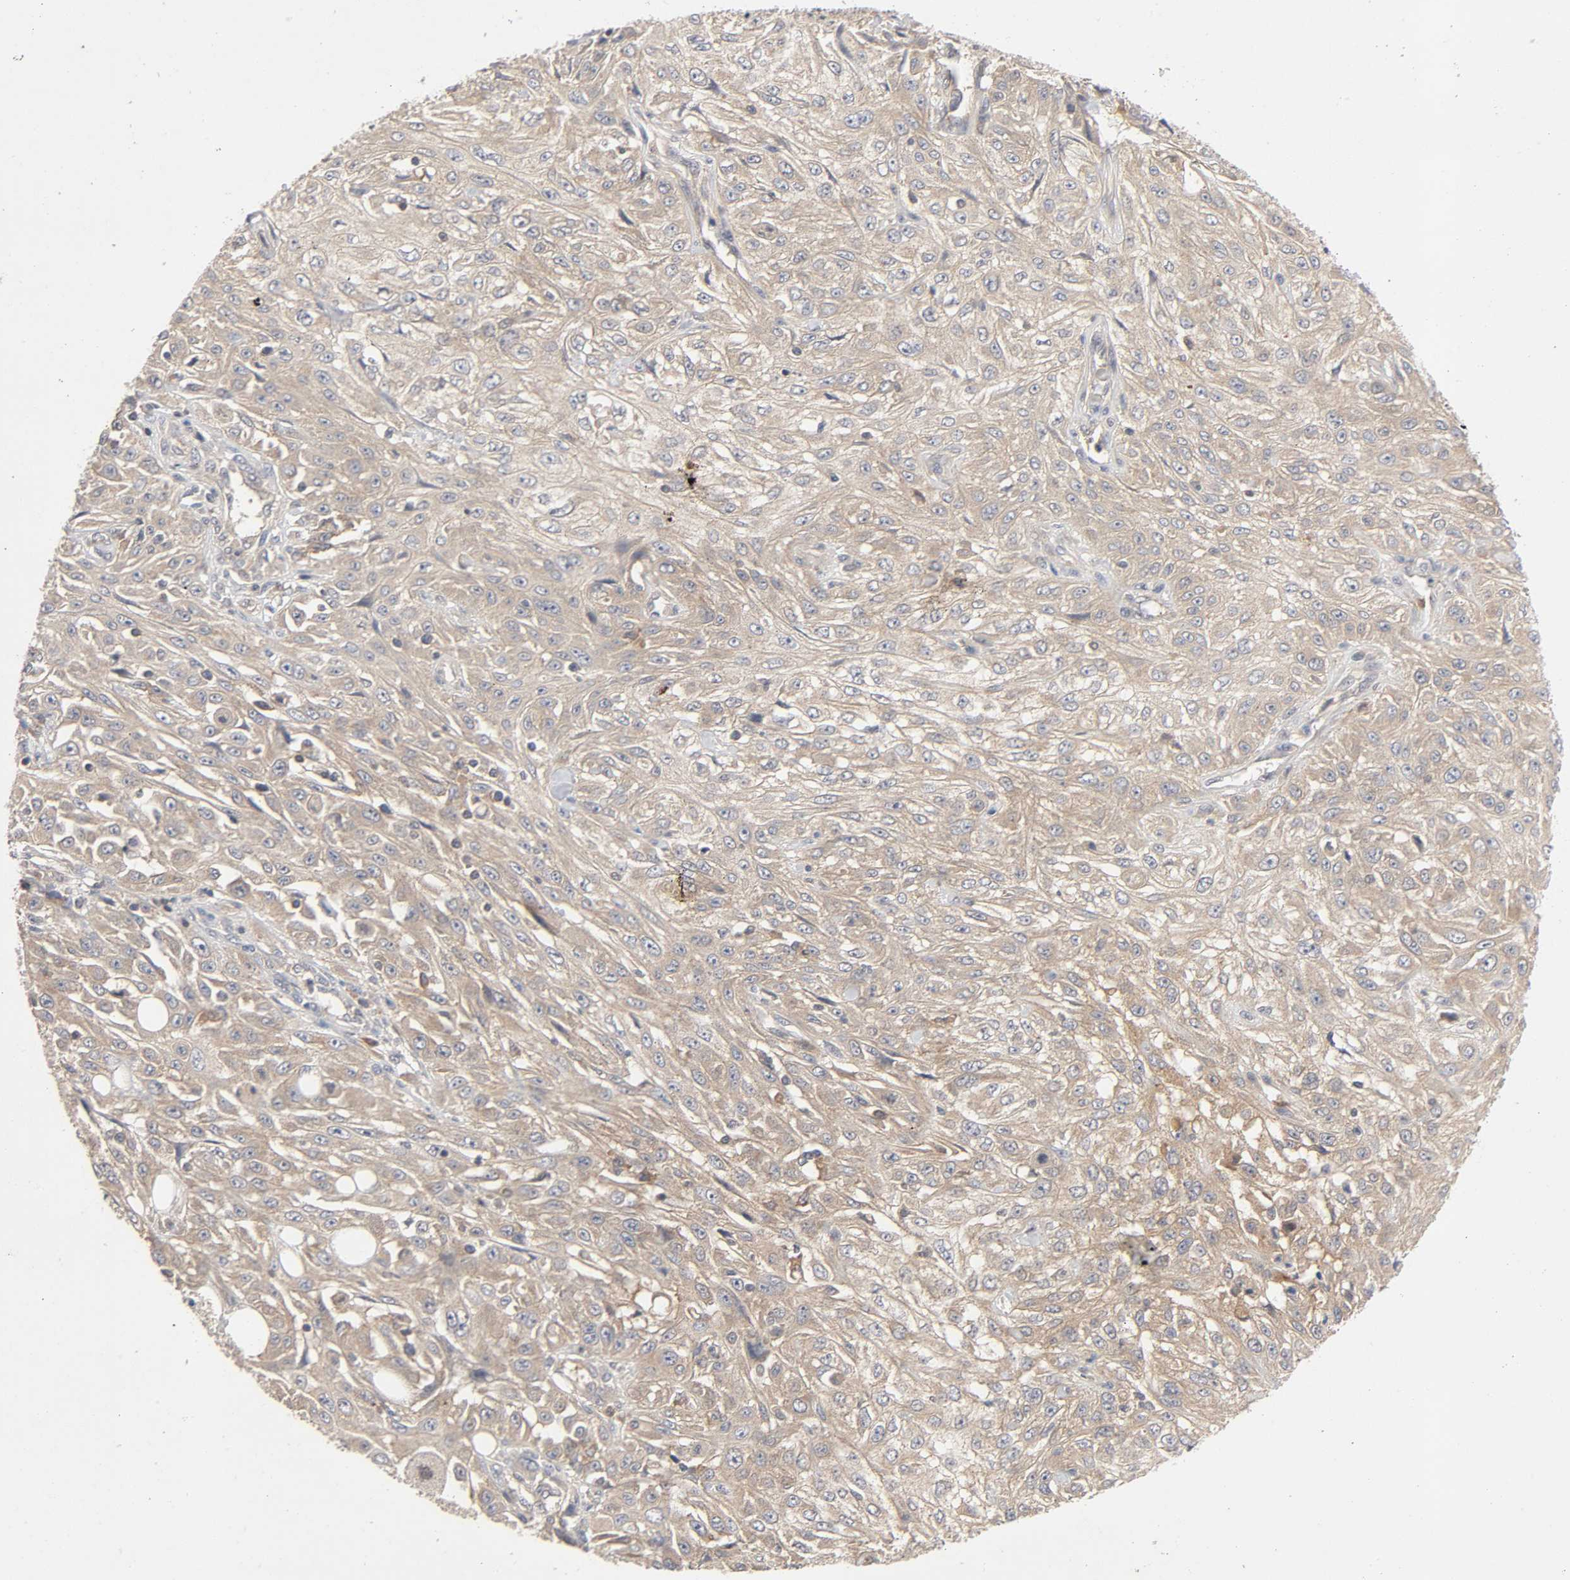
{"staining": {"intensity": "moderate", "quantity": ">75%", "location": "cytoplasmic/membranous"}, "tissue": "skin cancer", "cell_type": "Tumor cells", "image_type": "cancer", "snomed": [{"axis": "morphology", "description": "Squamous cell carcinoma, NOS"}, {"axis": "topography", "description": "Skin"}], "caption": "Immunohistochemical staining of human skin squamous cell carcinoma demonstrates medium levels of moderate cytoplasmic/membranous protein expression in approximately >75% of tumor cells.", "gene": "CPB2", "patient": {"sex": "male", "age": 75}}